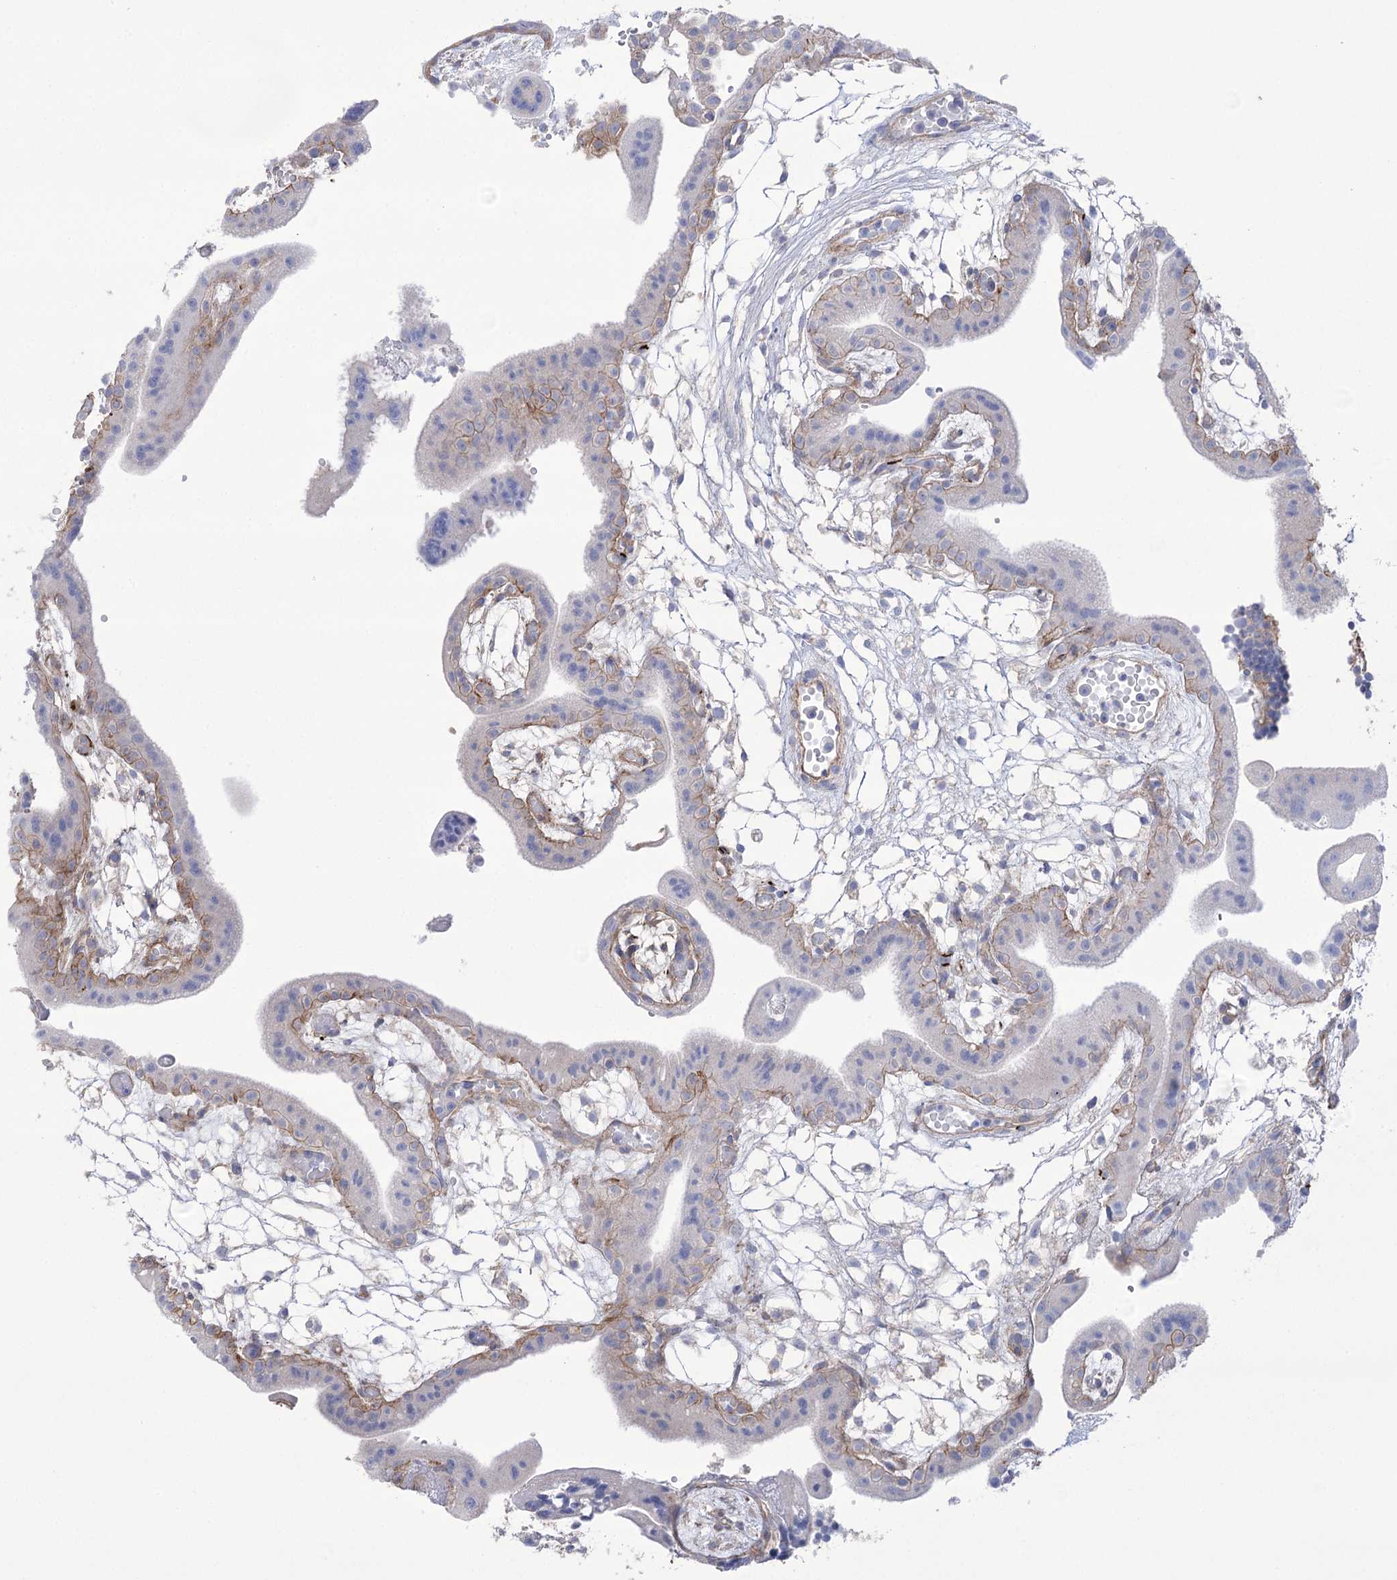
{"staining": {"intensity": "moderate", "quantity": "<25%", "location": "cytoplasmic/membranous"}, "tissue": "placenta", "cell_type": "Trophoblastic cells", "image_type": "normal", "snomed": [{"axis": "morphology", "description": "Normal tissue, NOS"}, {"axis": "topography", "description": "Placenta"}], "caption": "Immunohistochemical staining of normal human placenta reveals low levels of moderate cytoplasmic/membranous expression in about <25% of trophoblastic cells. (Stains: DAB in brown, nuclei in blue, Microscopy: brightfield microscopy at high magnification).", "gene": "FAM216A", "patient": {"sex": "female", "age": 18}}